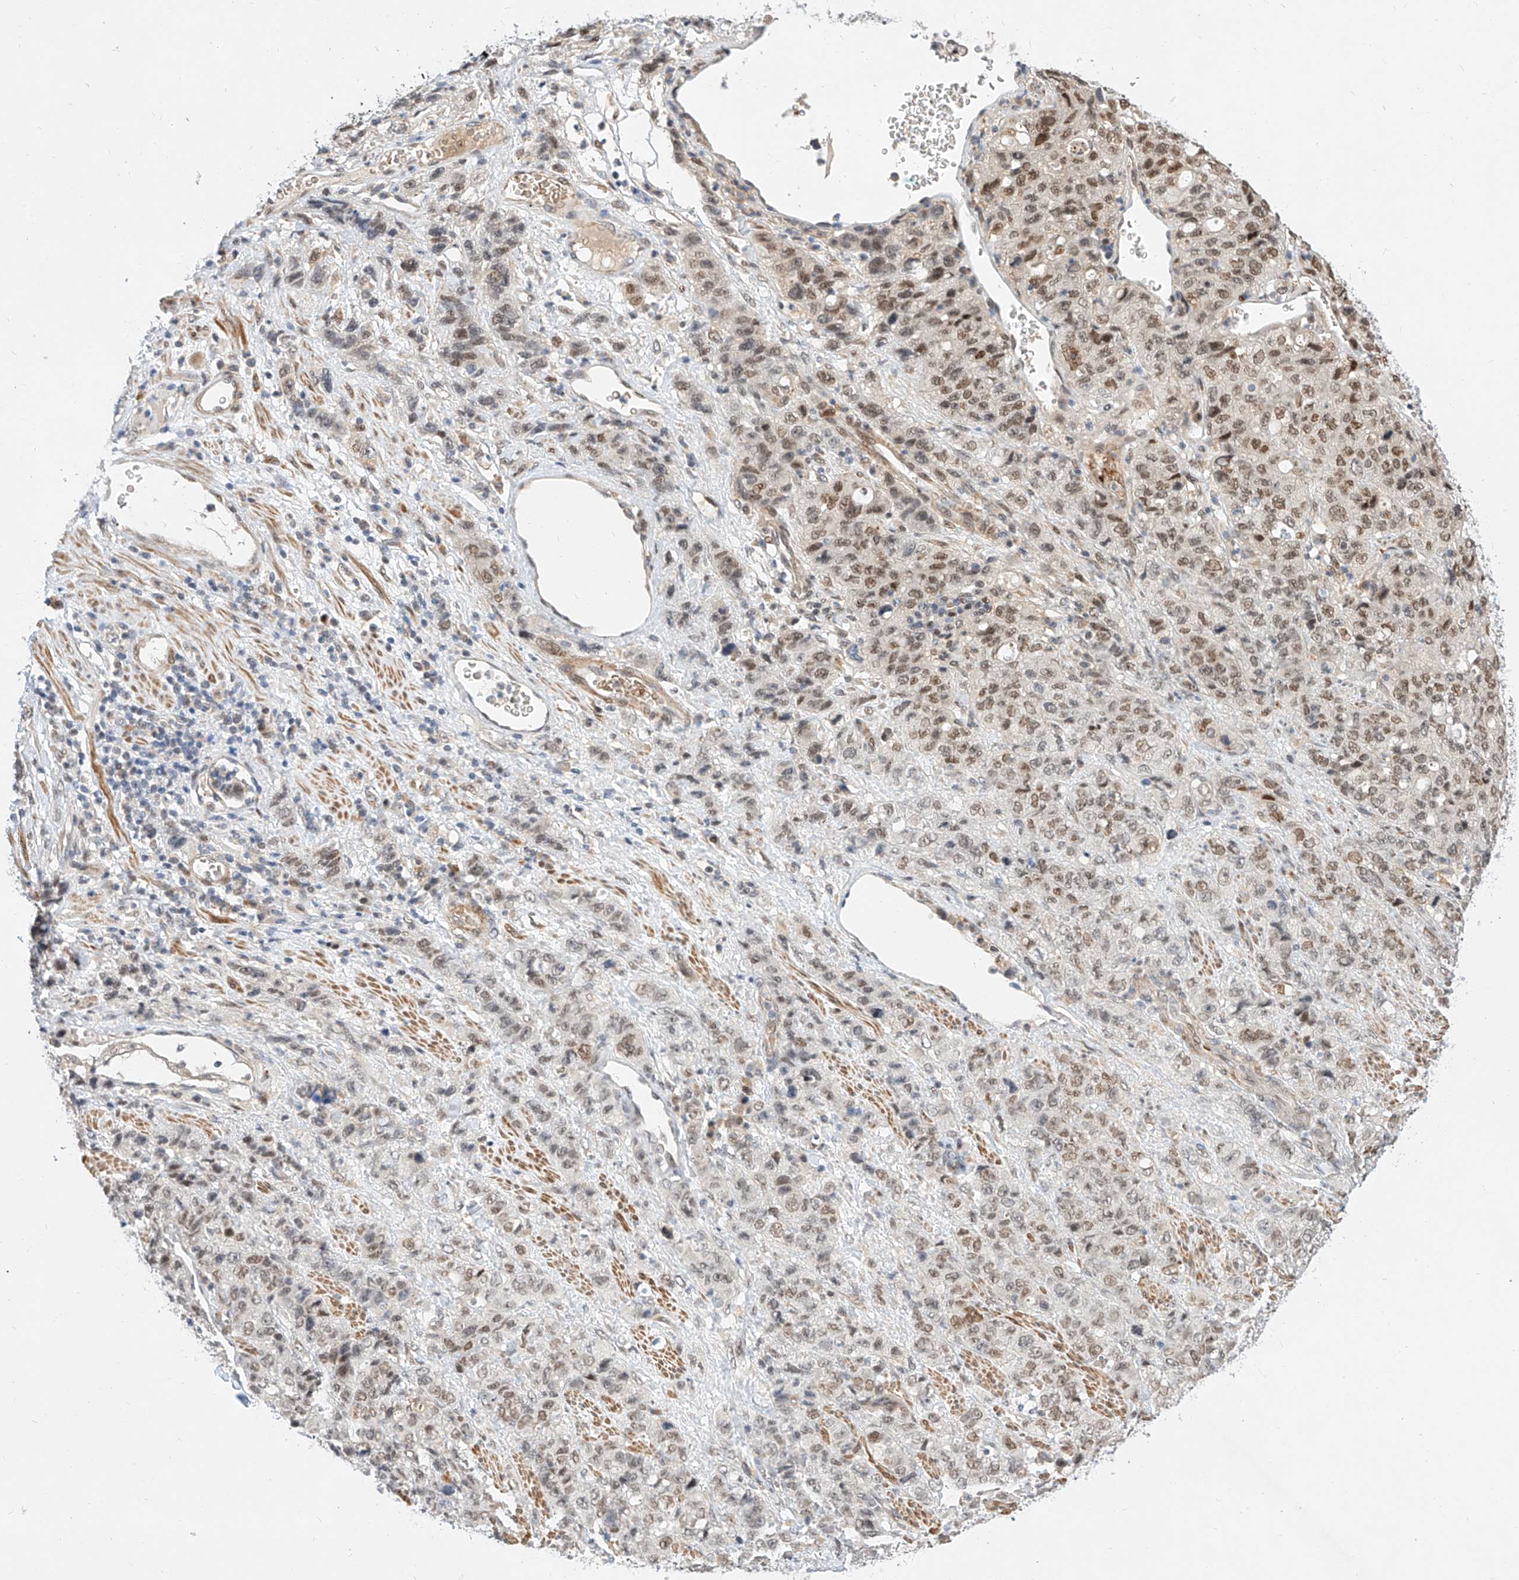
{"staining": {"intensity": "moderate", "quantity": "25%-75%", "location": "nuclear"}, "tissue": "stomach cancer", "cell_type": "Tumor cells", "image_type": "cancer", "snomed": [{"axis": "morphology", "description": "Adenocarcinoma, NOS"}, {"axis": "topography", "description": "Stomach"}], "caption": "Moderate nuclear staining is appreciated in about 25%-75% of tumor cells in stomach cancer (adenocarcinoma). The staining is performed using DAB brown chromogen to label protein expression. The nuclei are counter-stained blue using hematoxylin.", "gene": "CBX8", "patient": {"sex": "male", "age": 48}}